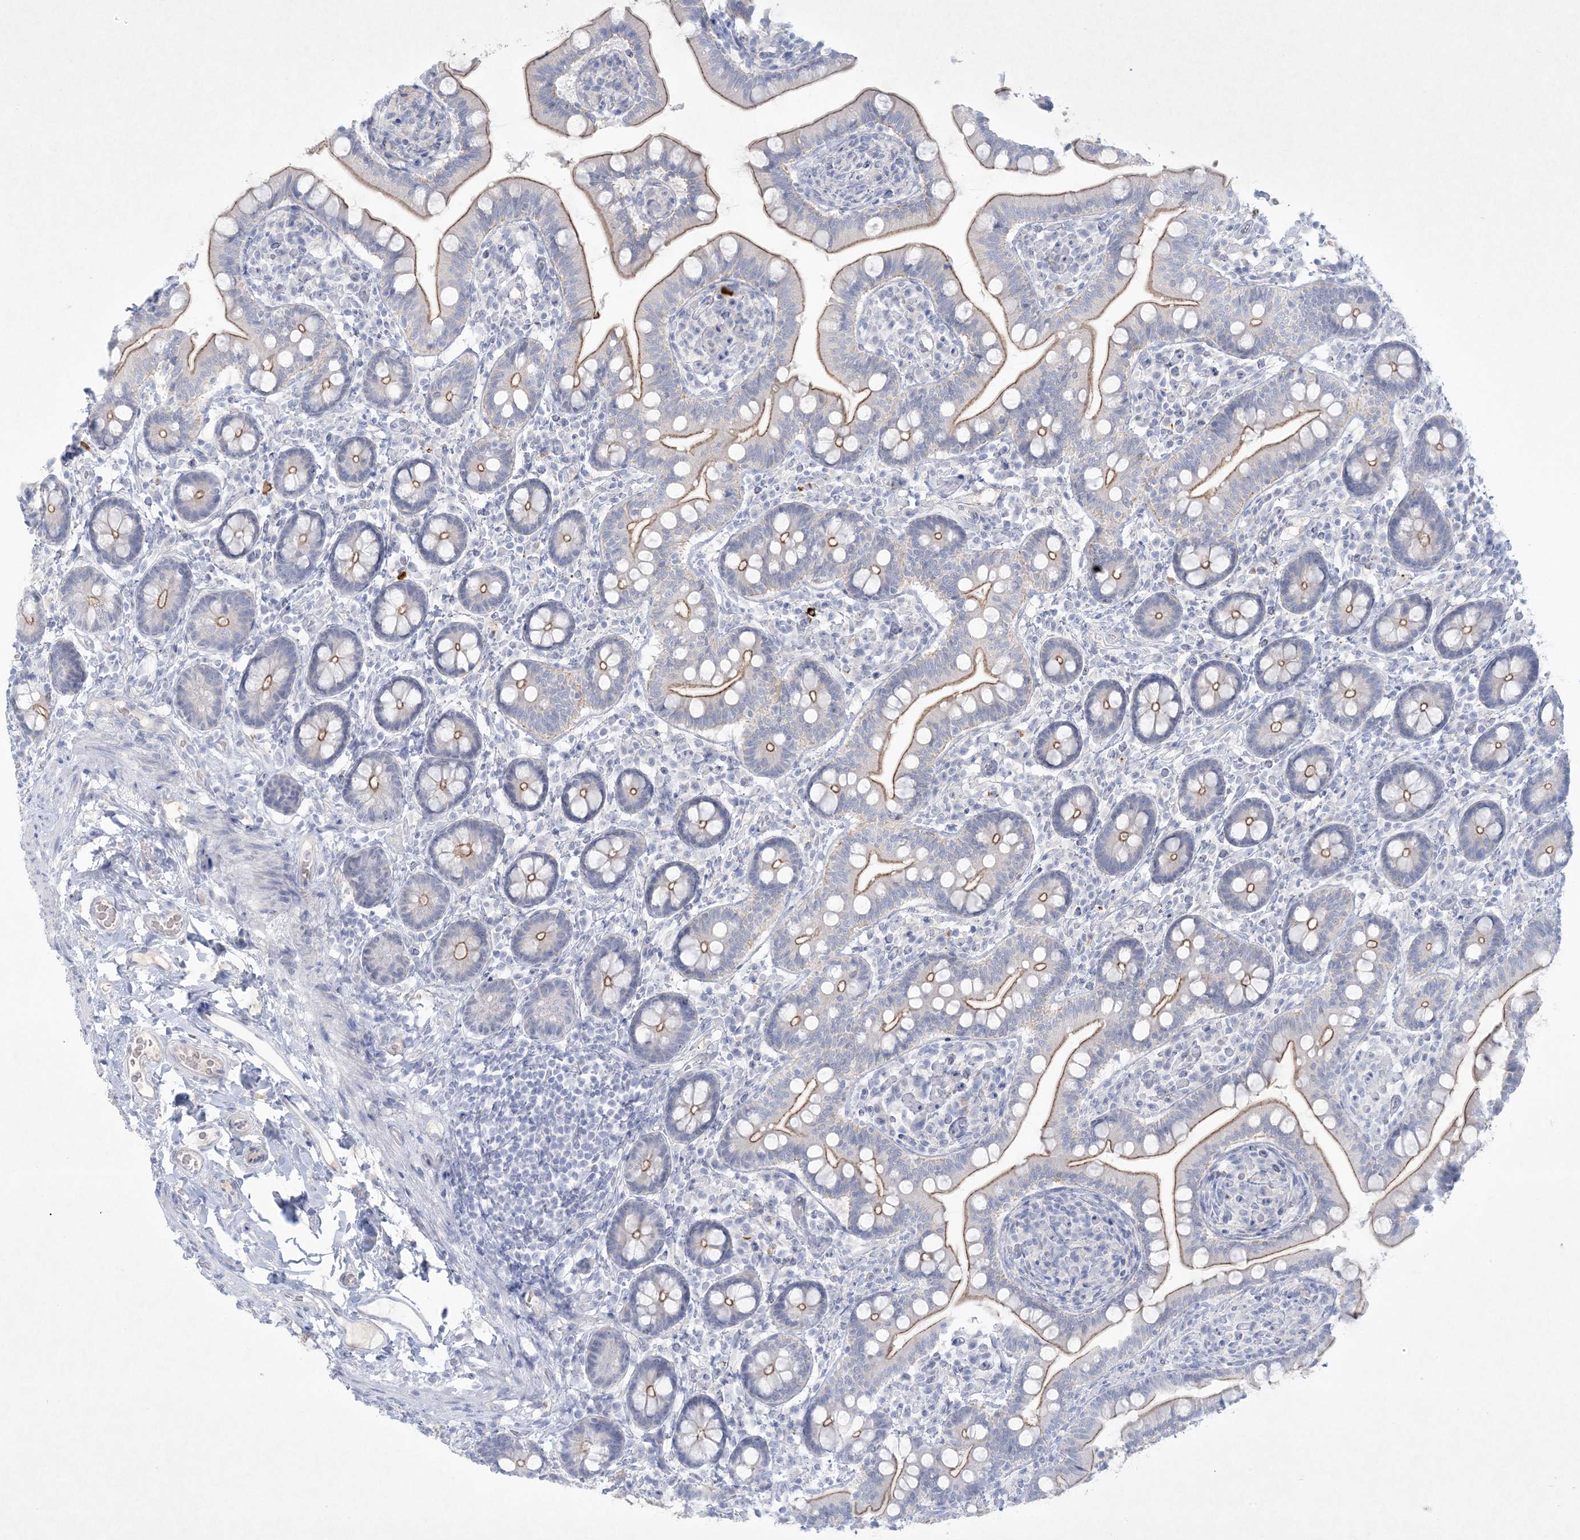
{"staining": {"intensity": "moderate", "quantity": "25%-75%", "location": "cytoplasmic/membranous"}, "tissue": "small intestine", "cell_type": "Glandular cells", "image_type": "normal", "snomed": [{"axis": "morphology", "description": "Normal tissue, NOS"}, {"axis": "topography", "description": "Small intestine"}], "caption": "Glandular cells demonstrate moderate cytoplasmic/membranous expression in about 25%-75% of cells in benign small intestine. (Stains: DAB in brown, nuclei in blue, Microscopy: brightfield microscopy at high magnification).", "gene": "CCDC24", "patient": {"sex": "female", "age": 64}}